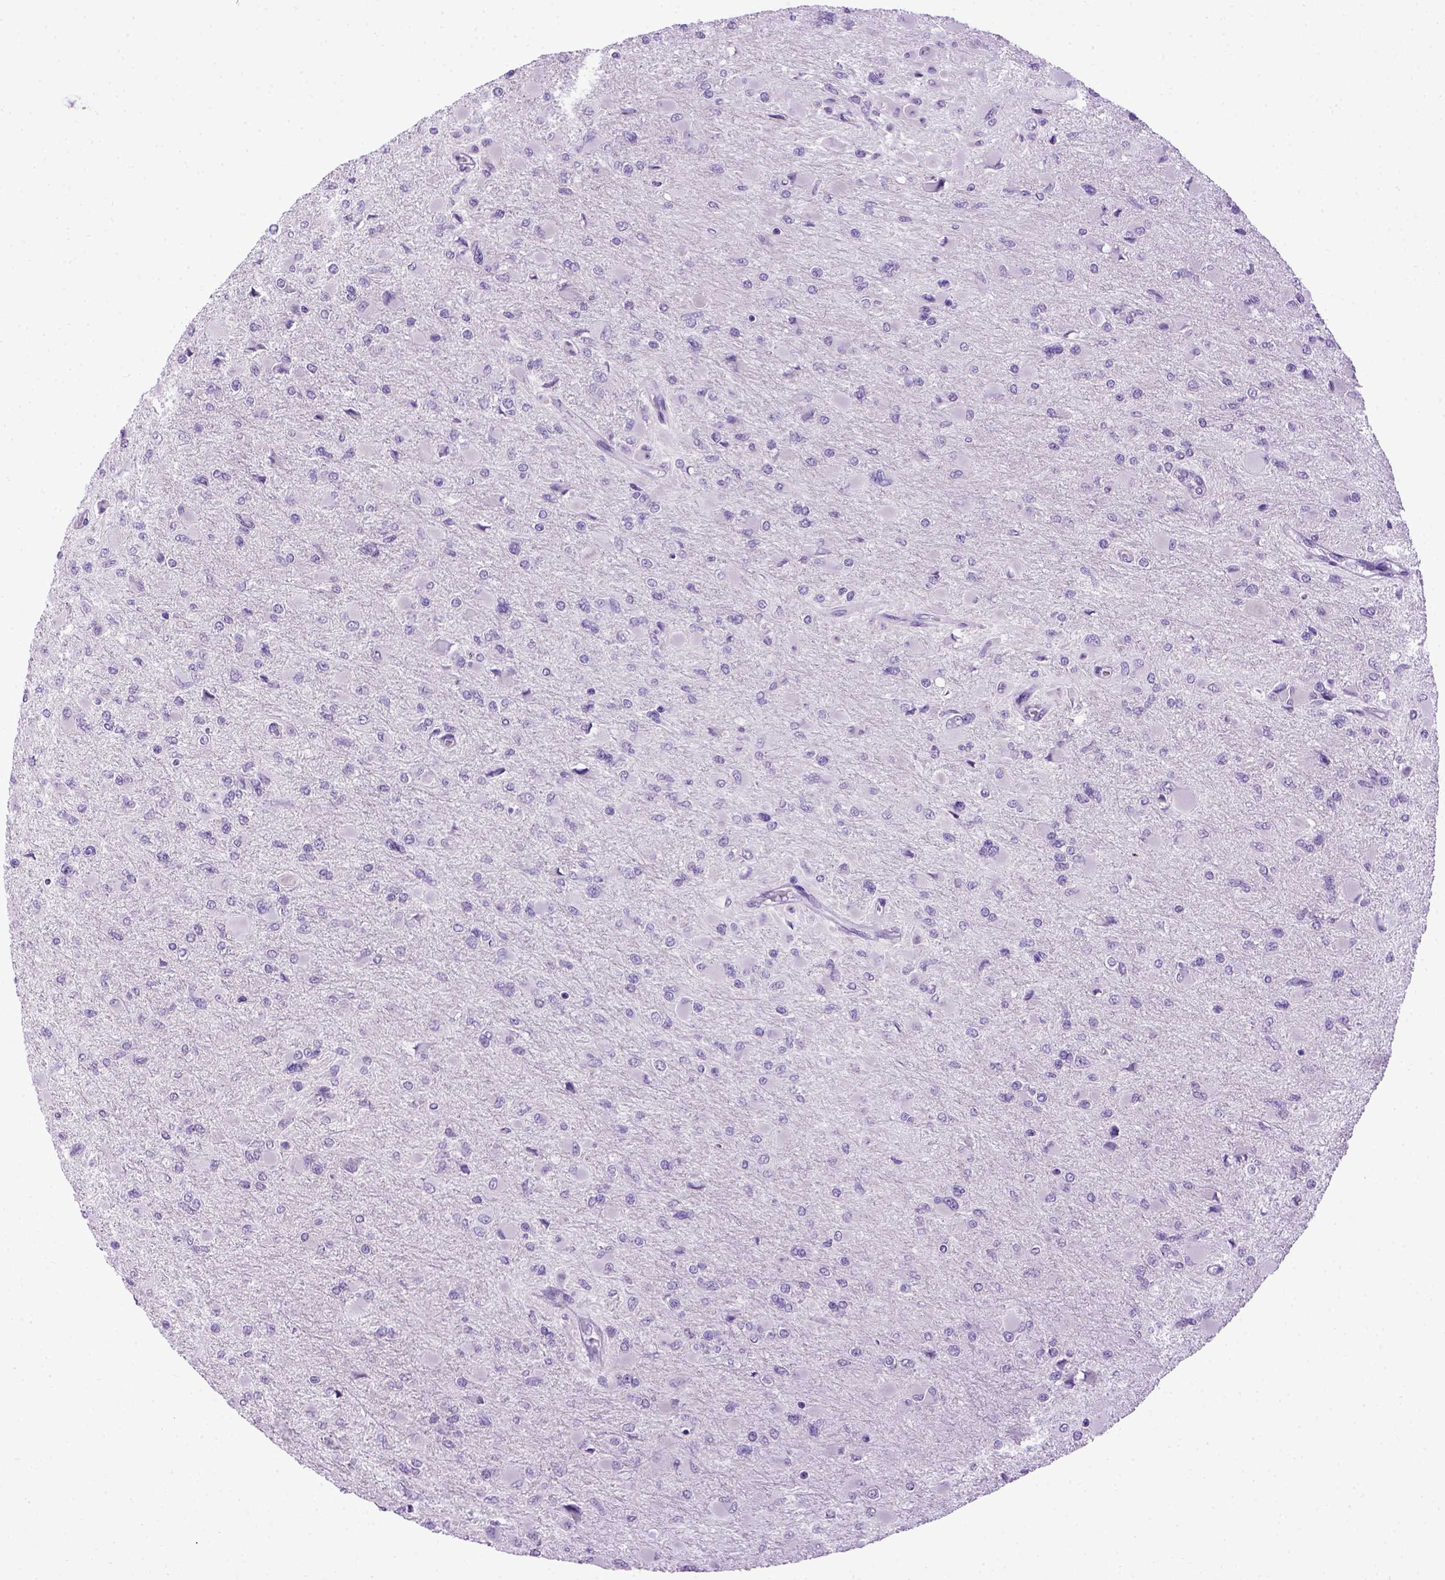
{"staining": {"intensity": "negative", "quantity": "none", "location": "none"}, "tissue": "glioma", "cell_type": "Tumor cells", "image_type": "cancer", "snomed": [{"axis": "morphology", "description": "Glioma, malignant, High grade"}, {"axis": "topography", "description": "Cerebral cortex"}], "caption": "A high-resolution image shows IHC staining of glioma, which exhibits no significant staining in tumor cells. (DAB immunohistochemistry (IHC), high magnification).", "gene": "CDH1", "patient": {"sex": "female", "age": 36}}